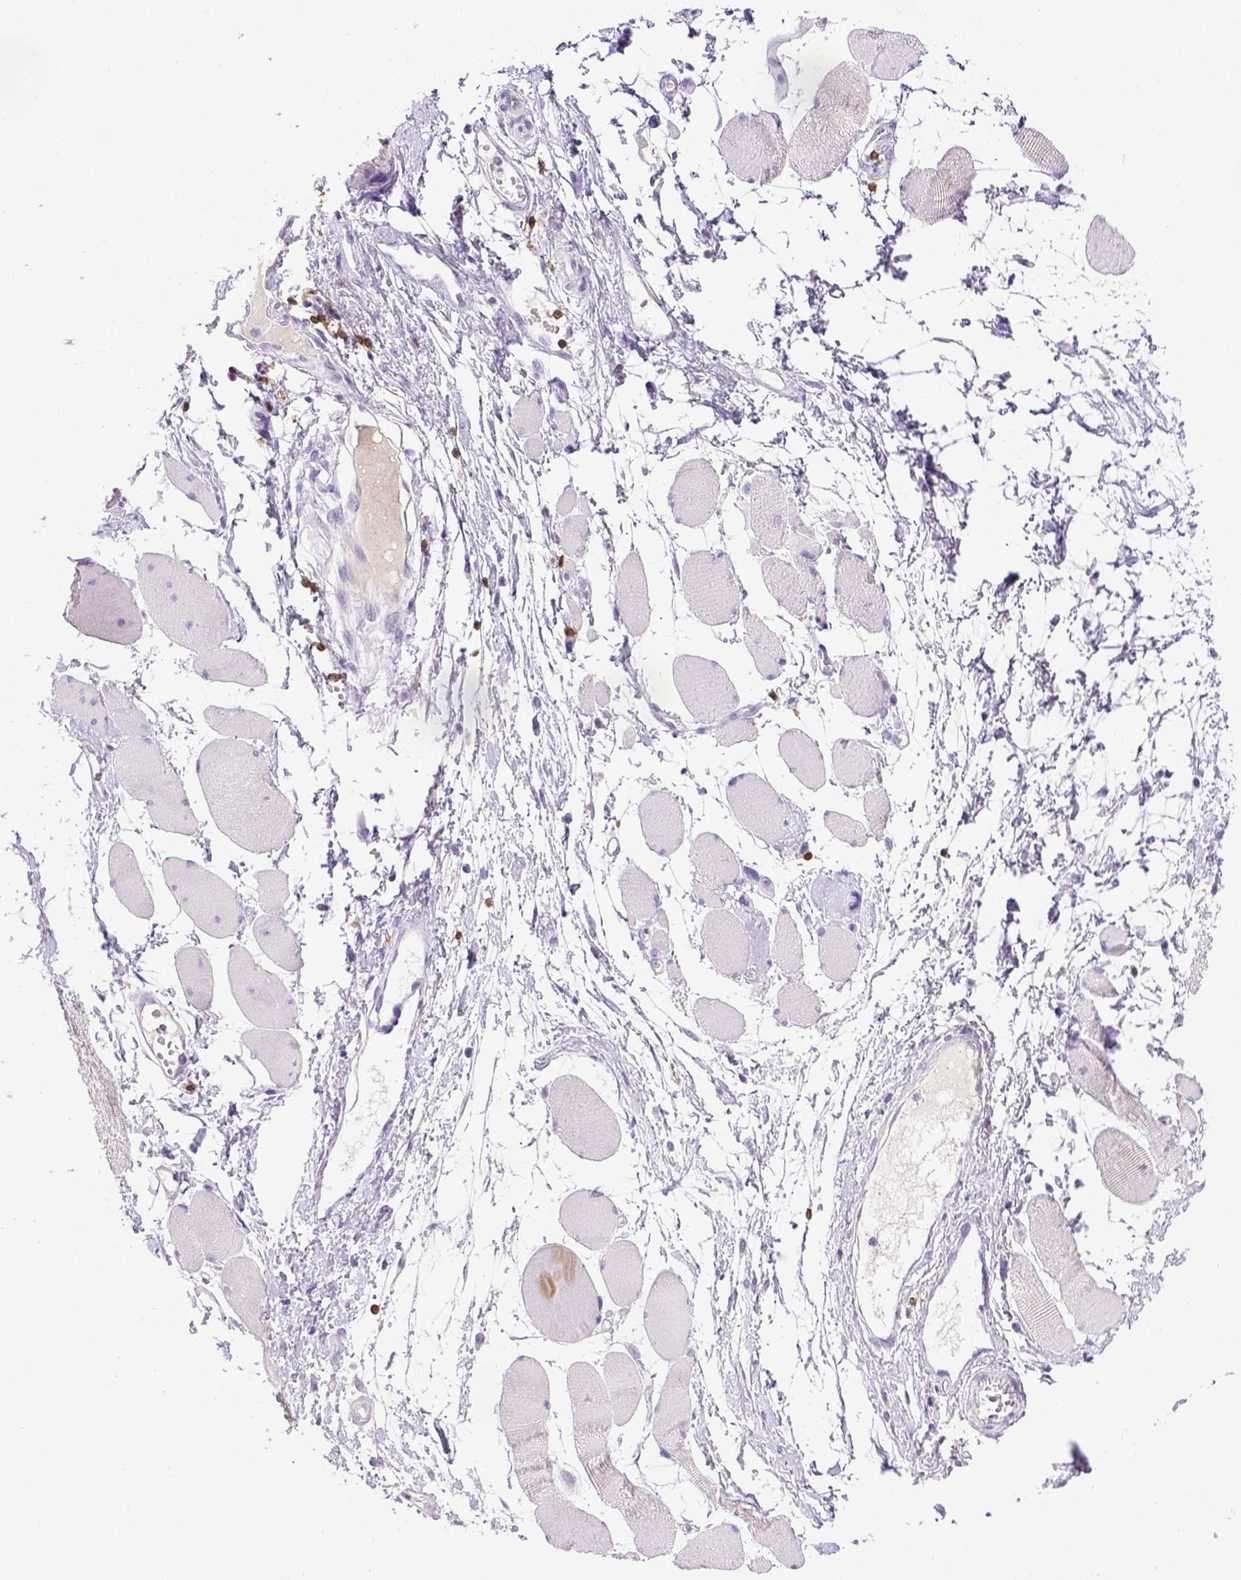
{"staining": {"intensity": "negative", "quantity": "none", "location": "none"}, "tissue": "skeletal muscle", "cell_type": "Myocytes", "image_type": "normal", "snomed": [{"axis": "morphology", "description": "Normal tissue, NOS"}, {"axis": "topography", "description": "Skeletal muscle"}], "caption": "IHC of benign human skeletal muscle shows no positivity in myocytes.", "gene": "CD3E", "patient": {"sex": "female", "age": 75}}